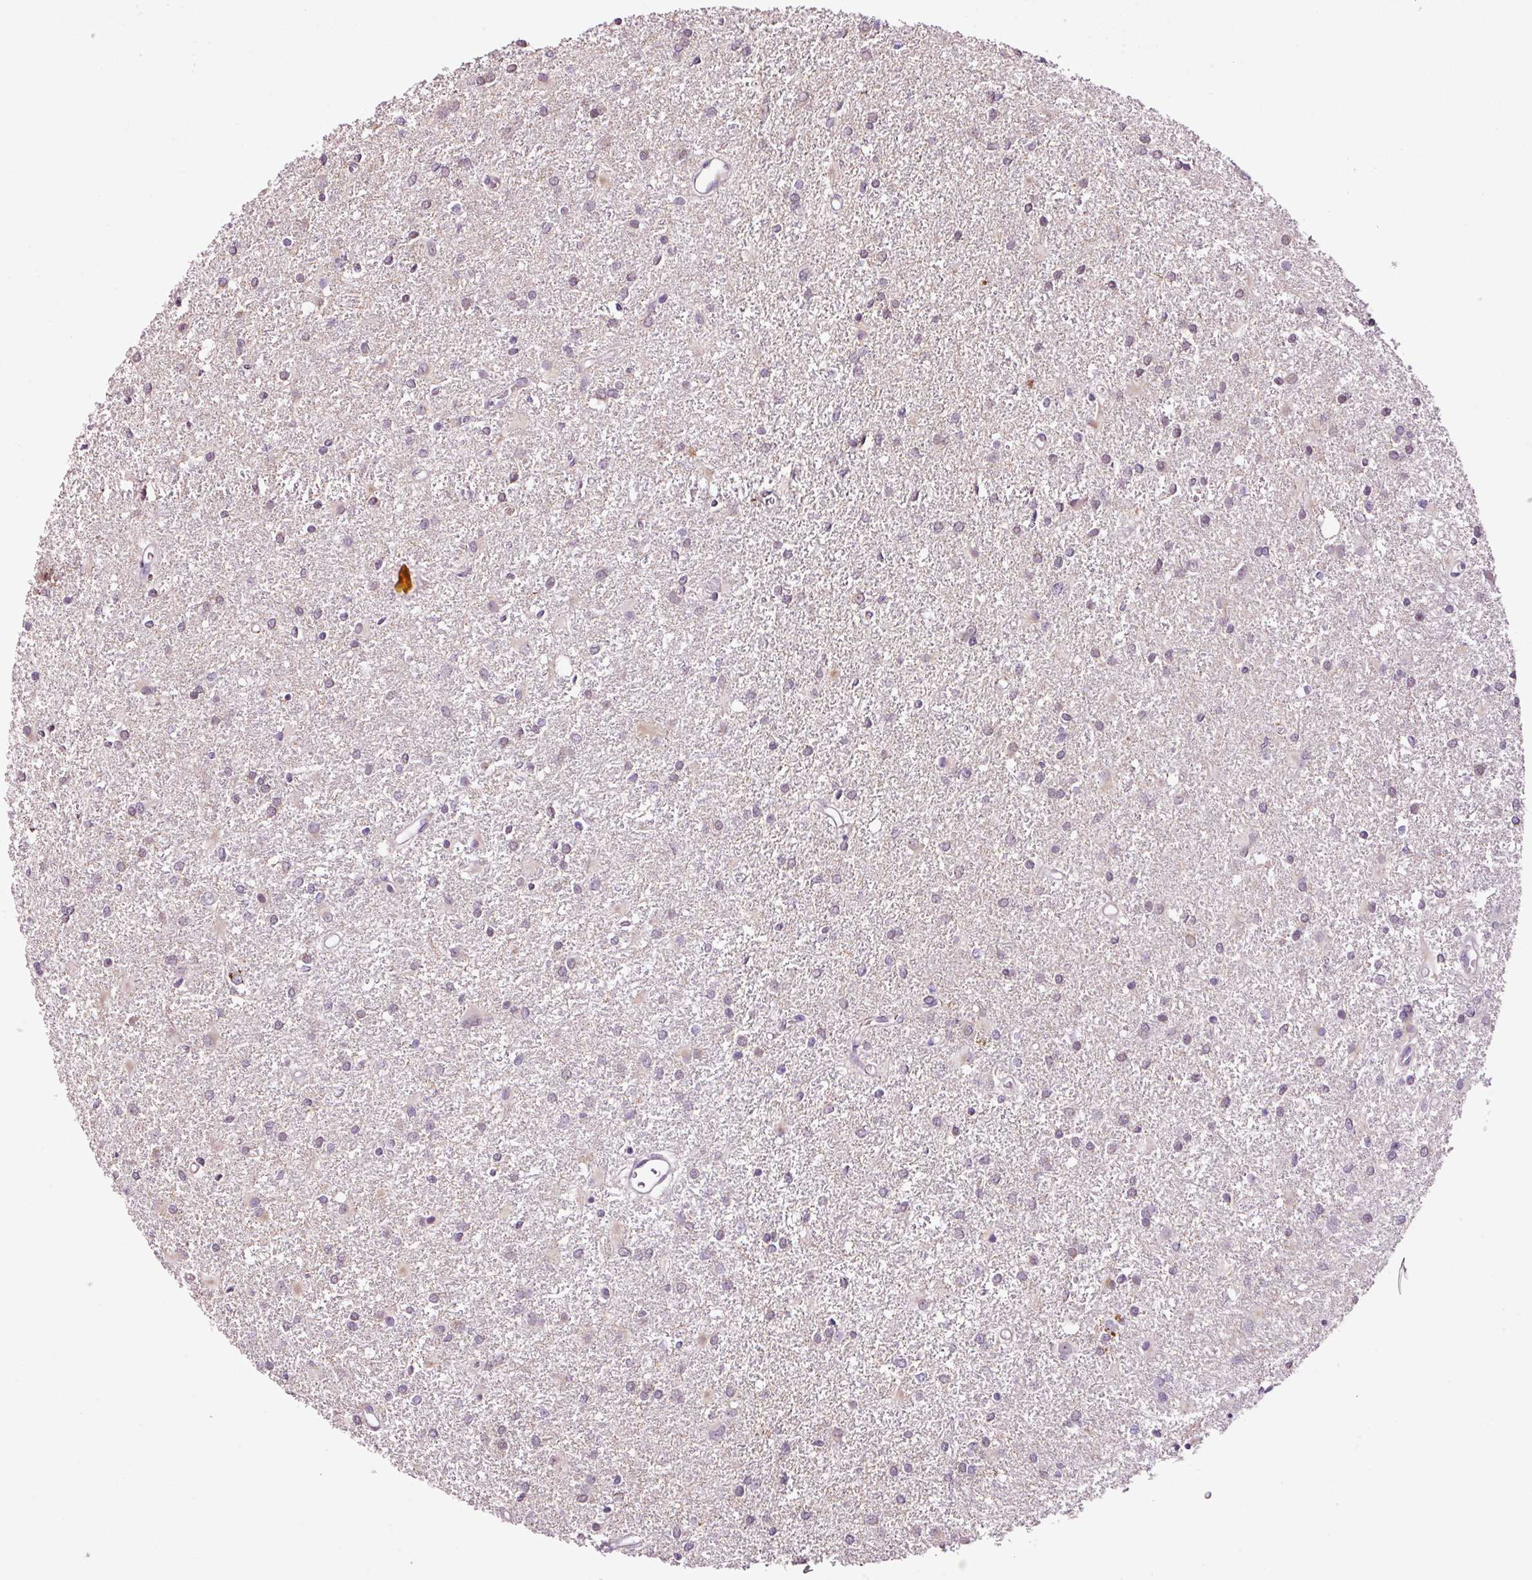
{"staining": {"intensity": "negative", "quantity": "none", "location": "none"}, "tissue": "glioma", "cell_type": "Tumor cells", "image_type": "cancer", "snomed": [{"axis": "morphology", "description": "Glioma, malignant, High grade"}, {"axis": "topography", "description": "Brain"}], "caption": "This is an immunohistochemistry photomicrograph of human malignant high-grade glioma. There is no staining in tumor cells.", "gene": "RTF2", "patient": {"sex": "female", "age": 50}}